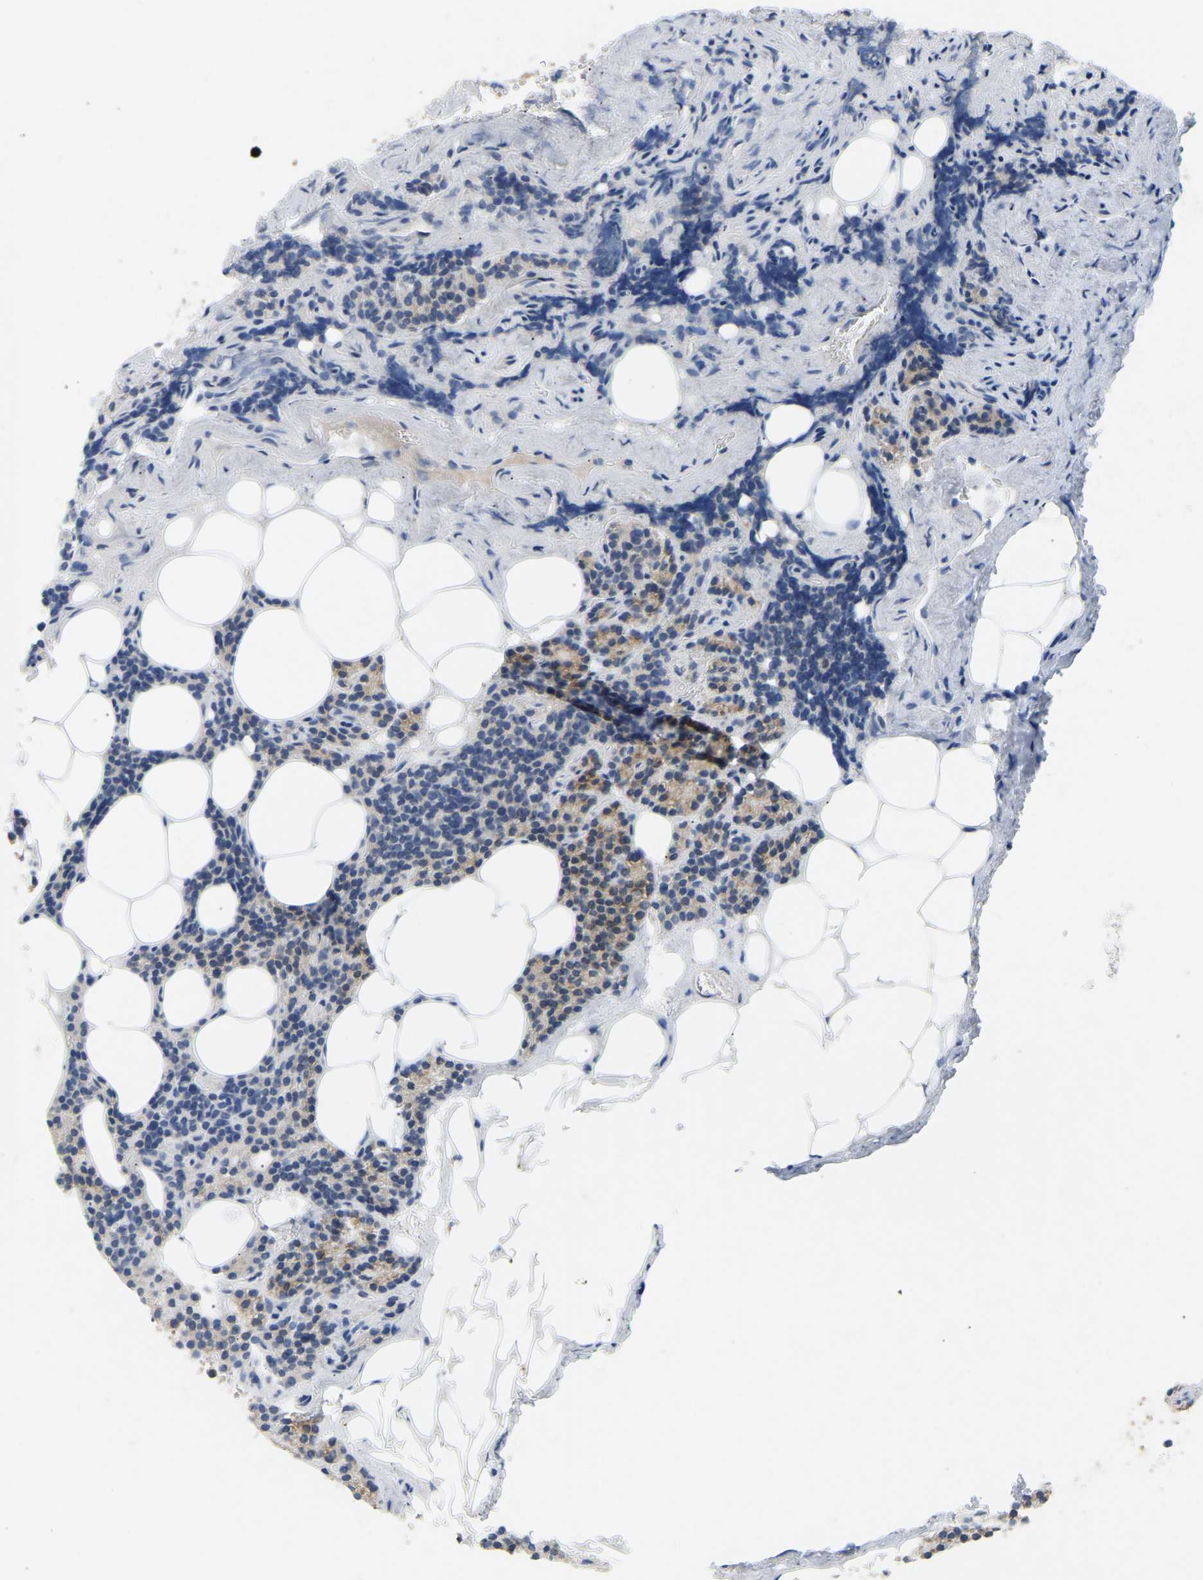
{"staining": {"intensity": "moderate", "quantity": ">75%", "location": "cytoplasmic/membranous"}, "tissue": "parathyroid gland", "cell_type": "Glandular cells", "image_type": "normal", "snomed": [{"axis": "morphology", "description": "Normal tissue, NOS"}, {"axis": "morphology", "description": "Adenoma, NOS"}, {"axis": "topography", "description": "Parathyroid gland"}], "caption": "Moderate cytoplasmic/membranous expression is appreciated in about >75% of glandular cells in normal parathyroid gland. (Brightfield microscopy of DAB IHC at high magnification).", "gene": "SND1", "patient": {"sex": "female", "age": 43}}